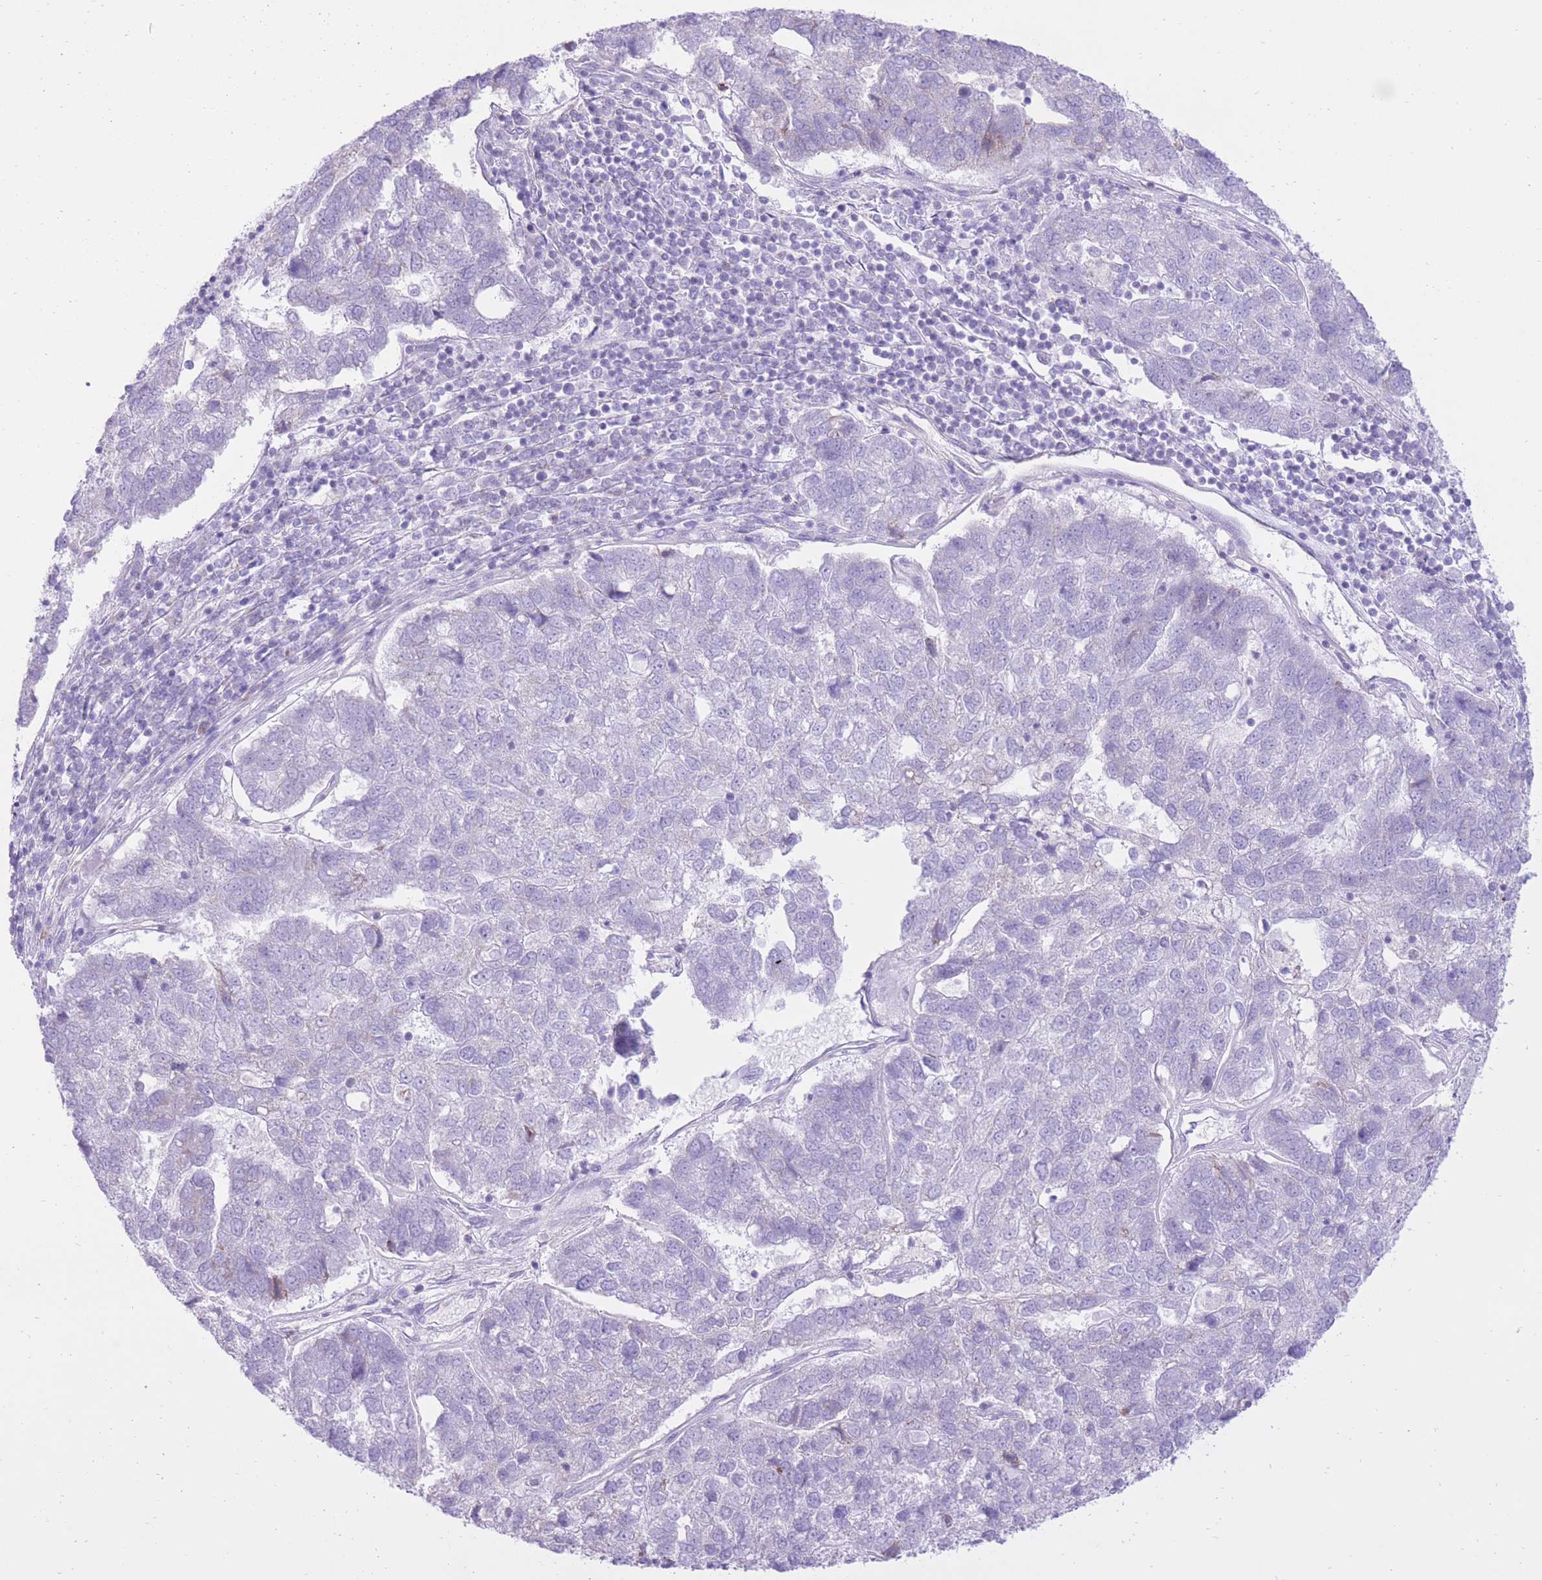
{"staining": {"intensity": "negative", "quantity": "none", "location": "none"}, "tissue": "pancreatic cancer", "cell_type": "Tumor cells", "image_type": "cancer", "snomed": [{"axis": "morphology", "description": "Adenocarcinoma, NOS"}, {"axis": "topography", "description": "Pancreas"}], "caption": "The micrograph displays no significant positivity in tumor cells of pancreatic adenocarcinoma.", "gene": "SLC4A4", "patient": {"sex": "female", "age": 61}}